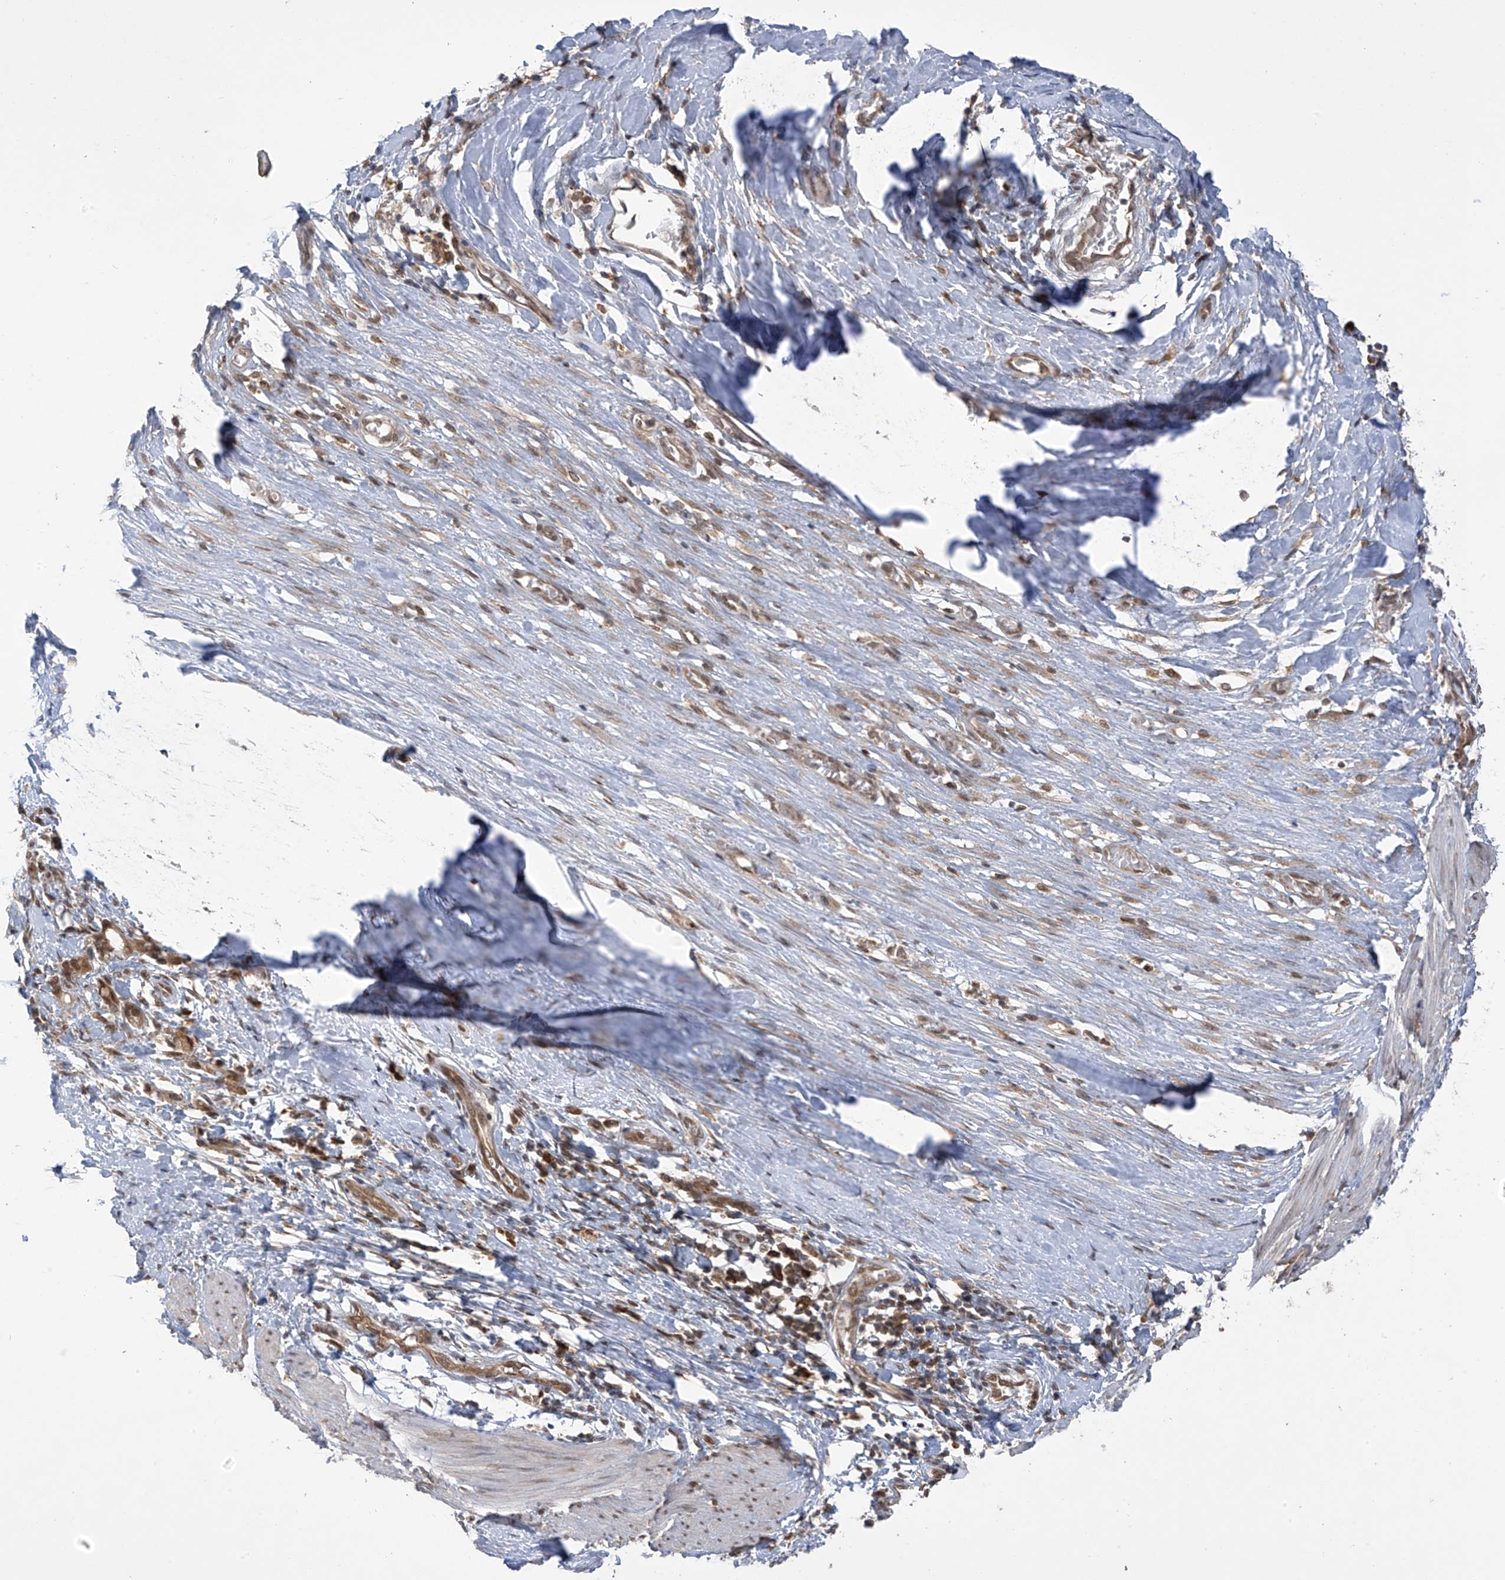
{"staining": {"intensity": "weak", "quantity": ">75%", "location": "nuclear"}, "tissue": "smooth muscle", "cell_type": "Smooth muscle cells", "image_type": "normal", "snomed": [{"axis": "morphology", "description": "Normal tissue, NOS"}, {"axis": "morphology", "description": "Adenocarcinoma, NOS"}, {"axis": "topography", "description": "Colon"}, {"axis": "topography", "description": "Peripheral nerve tissue"}], "caption": "The immunohistochemical stain highlights weak nuclear expression in smooth muscle cells of benign smooth muscle. (DAB IHC with brightfield microscopy, high magnification).", "gene": "LCOR", "patient": {"sex": "male", "age": 14}}